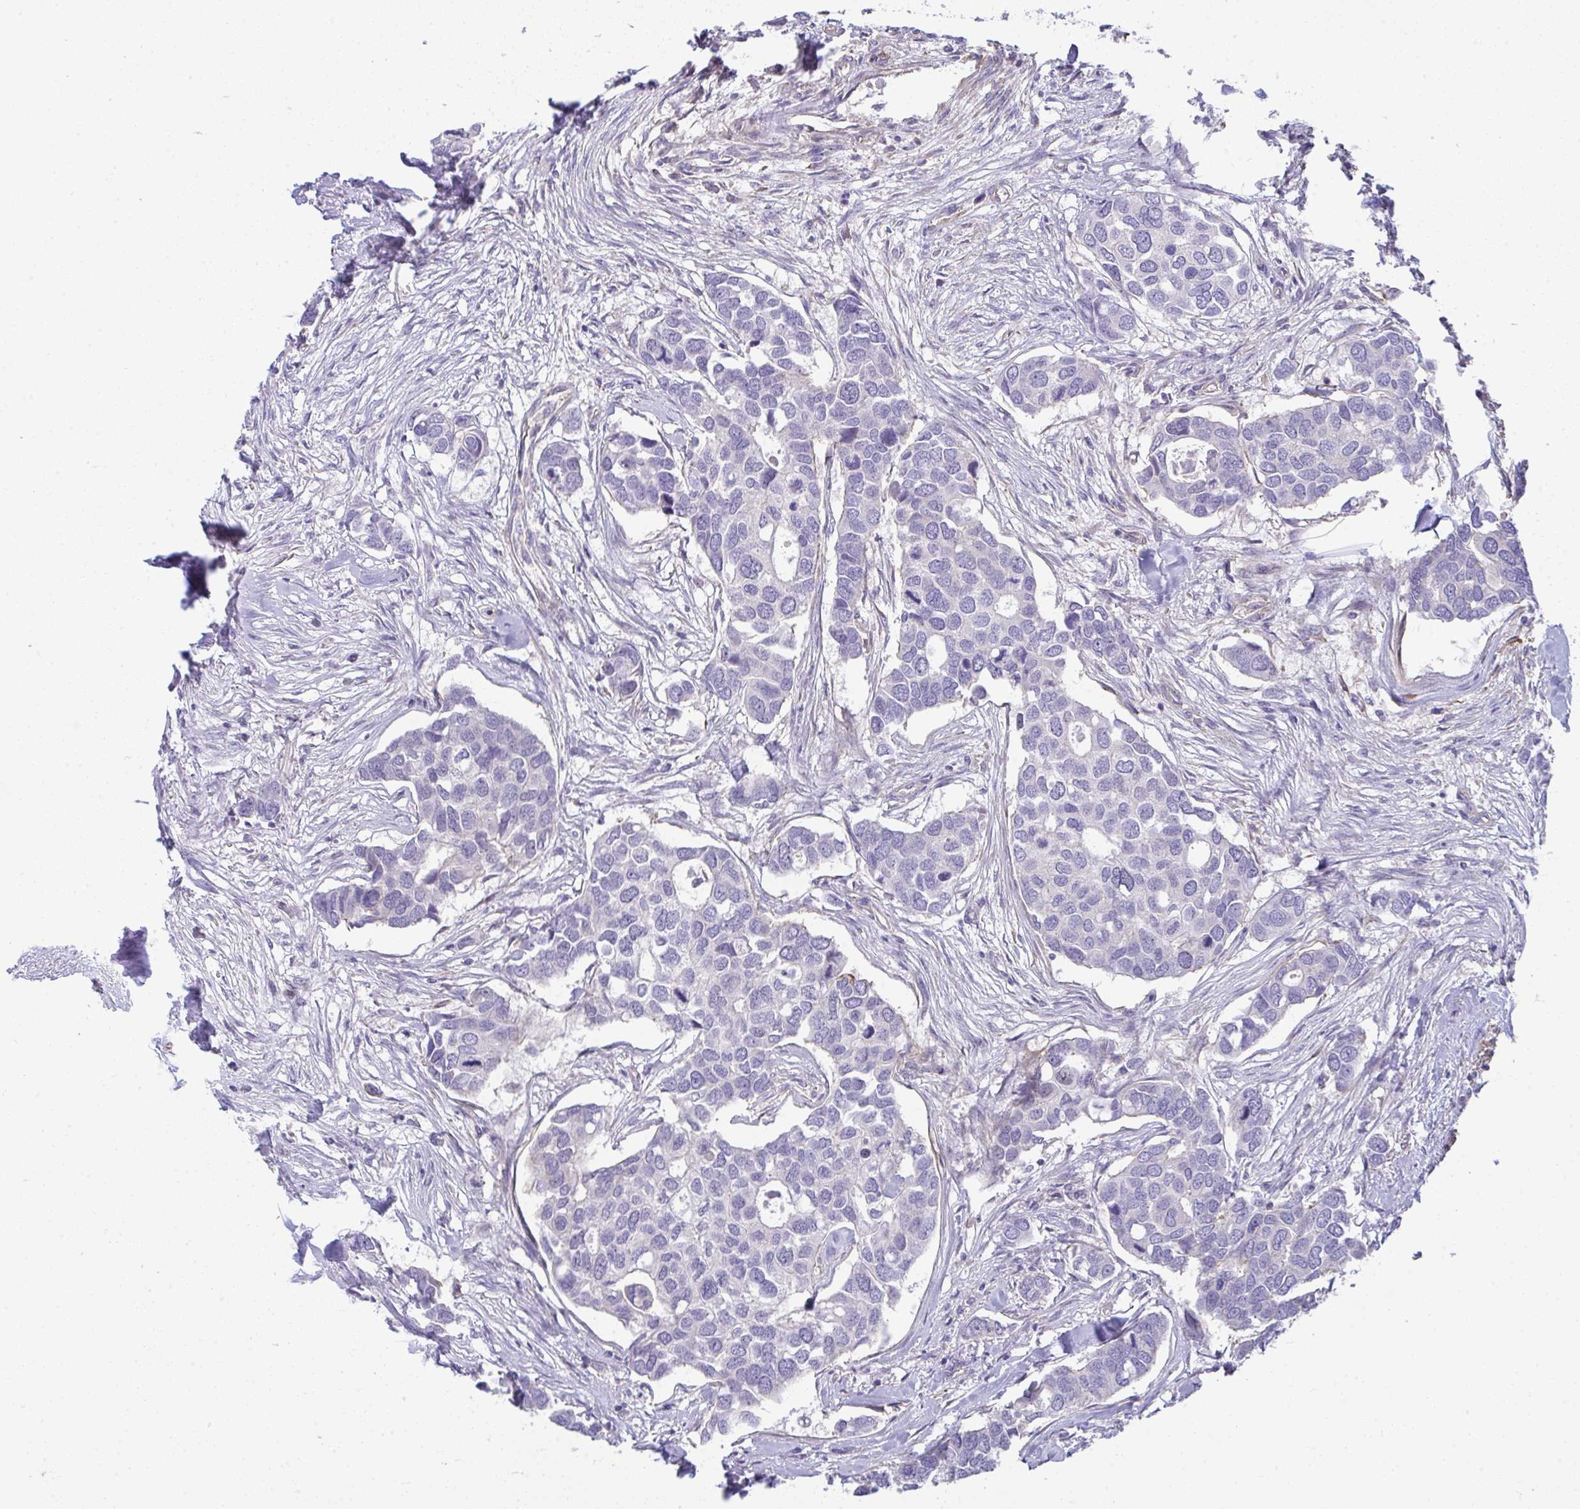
{"staining": {"intensity": "negative", "quantity": "none", "location": "none"}, "tissue": "breast cancer", "cell_type": "Tumor cells", "image_type": "cancer", "snomed": [{"axis": "morphology", "description": "Duct carcinoma"}, {"axis": "topography", "description": "Breast"}], "caption": "A high-resolution photomicrograph shows immunohistochemistry staining of invasive ductal carcinoma (breast), which displays no significant positivity in tumor cells.", "gene": "MYL12A", "patient": {"sex": "female", "age": 83}}